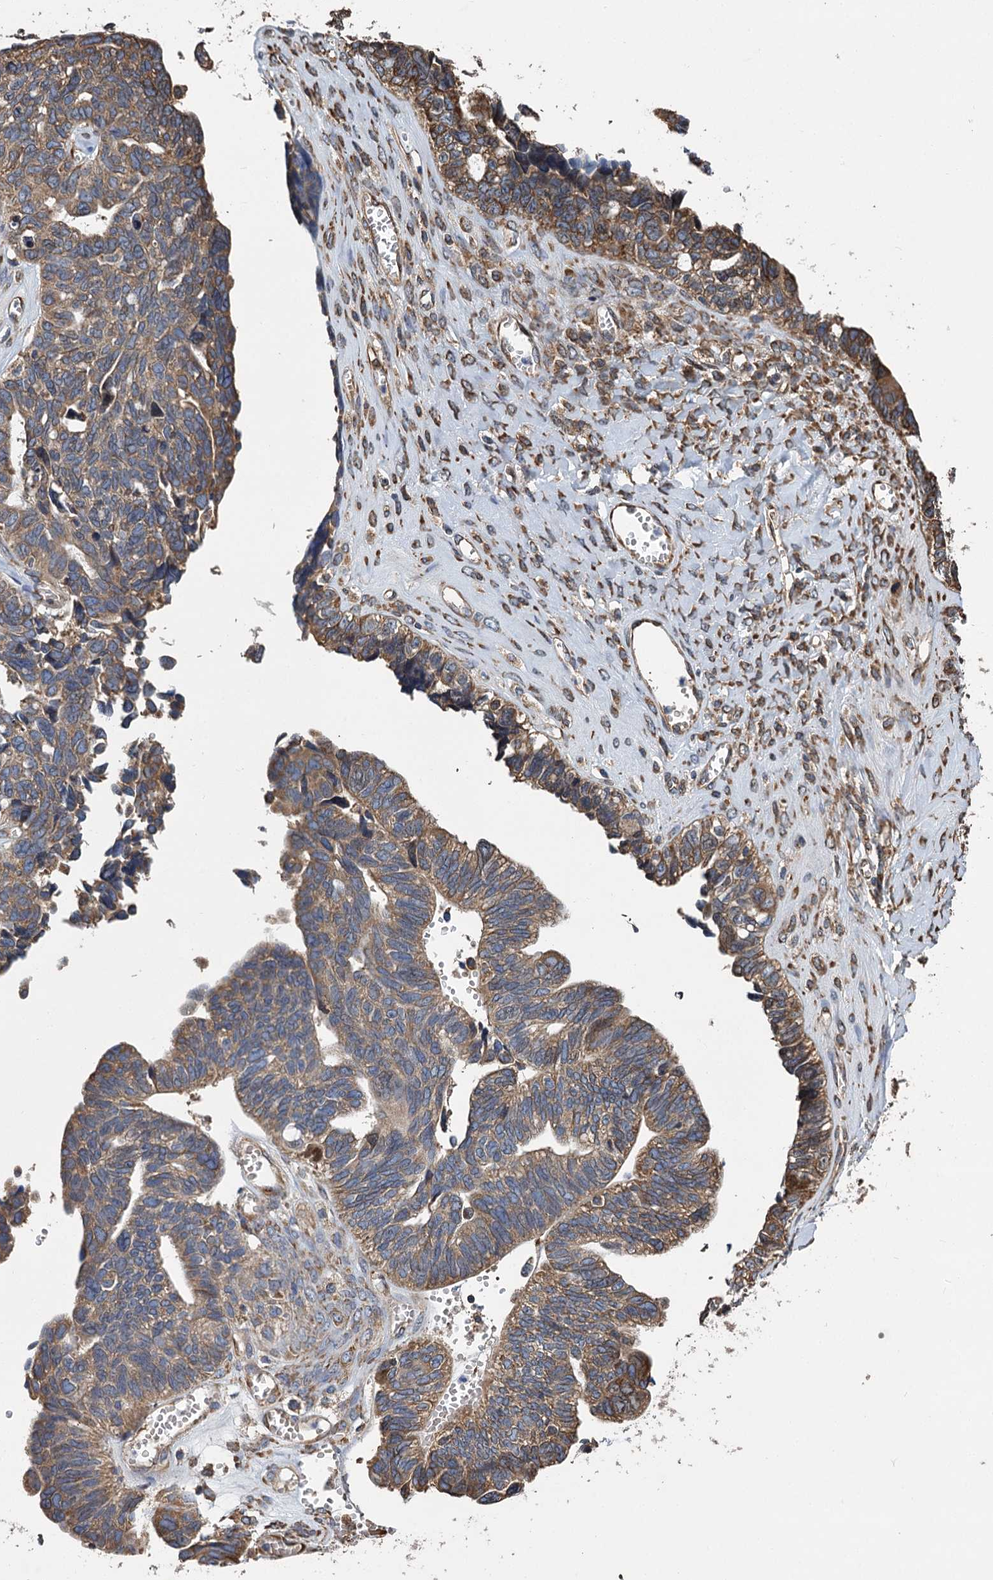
{"staining": {"intensity": "moderate", "quantity": "25%-75%", "location": "cytoplasmic/membranous"}, "tissue": "ovarian cancer", "cell_type": "Tumor cells", "image_type": "cancer", "snomed": [{"axis": "morphology", "description": "Cystadenocarcinoma, serous, NOS"}, {"axis": "topography", "description": "Ovary"}], "caption": "Moderate cytoplasmic/membranous positivity for a protein is seen in approximately 25%-75% of tumor cells of ovarian cancer (serous cystadenocarcinoma) using IHC.", "gene": "LINS1", "patient": {"sex": "female", "age": 79}}